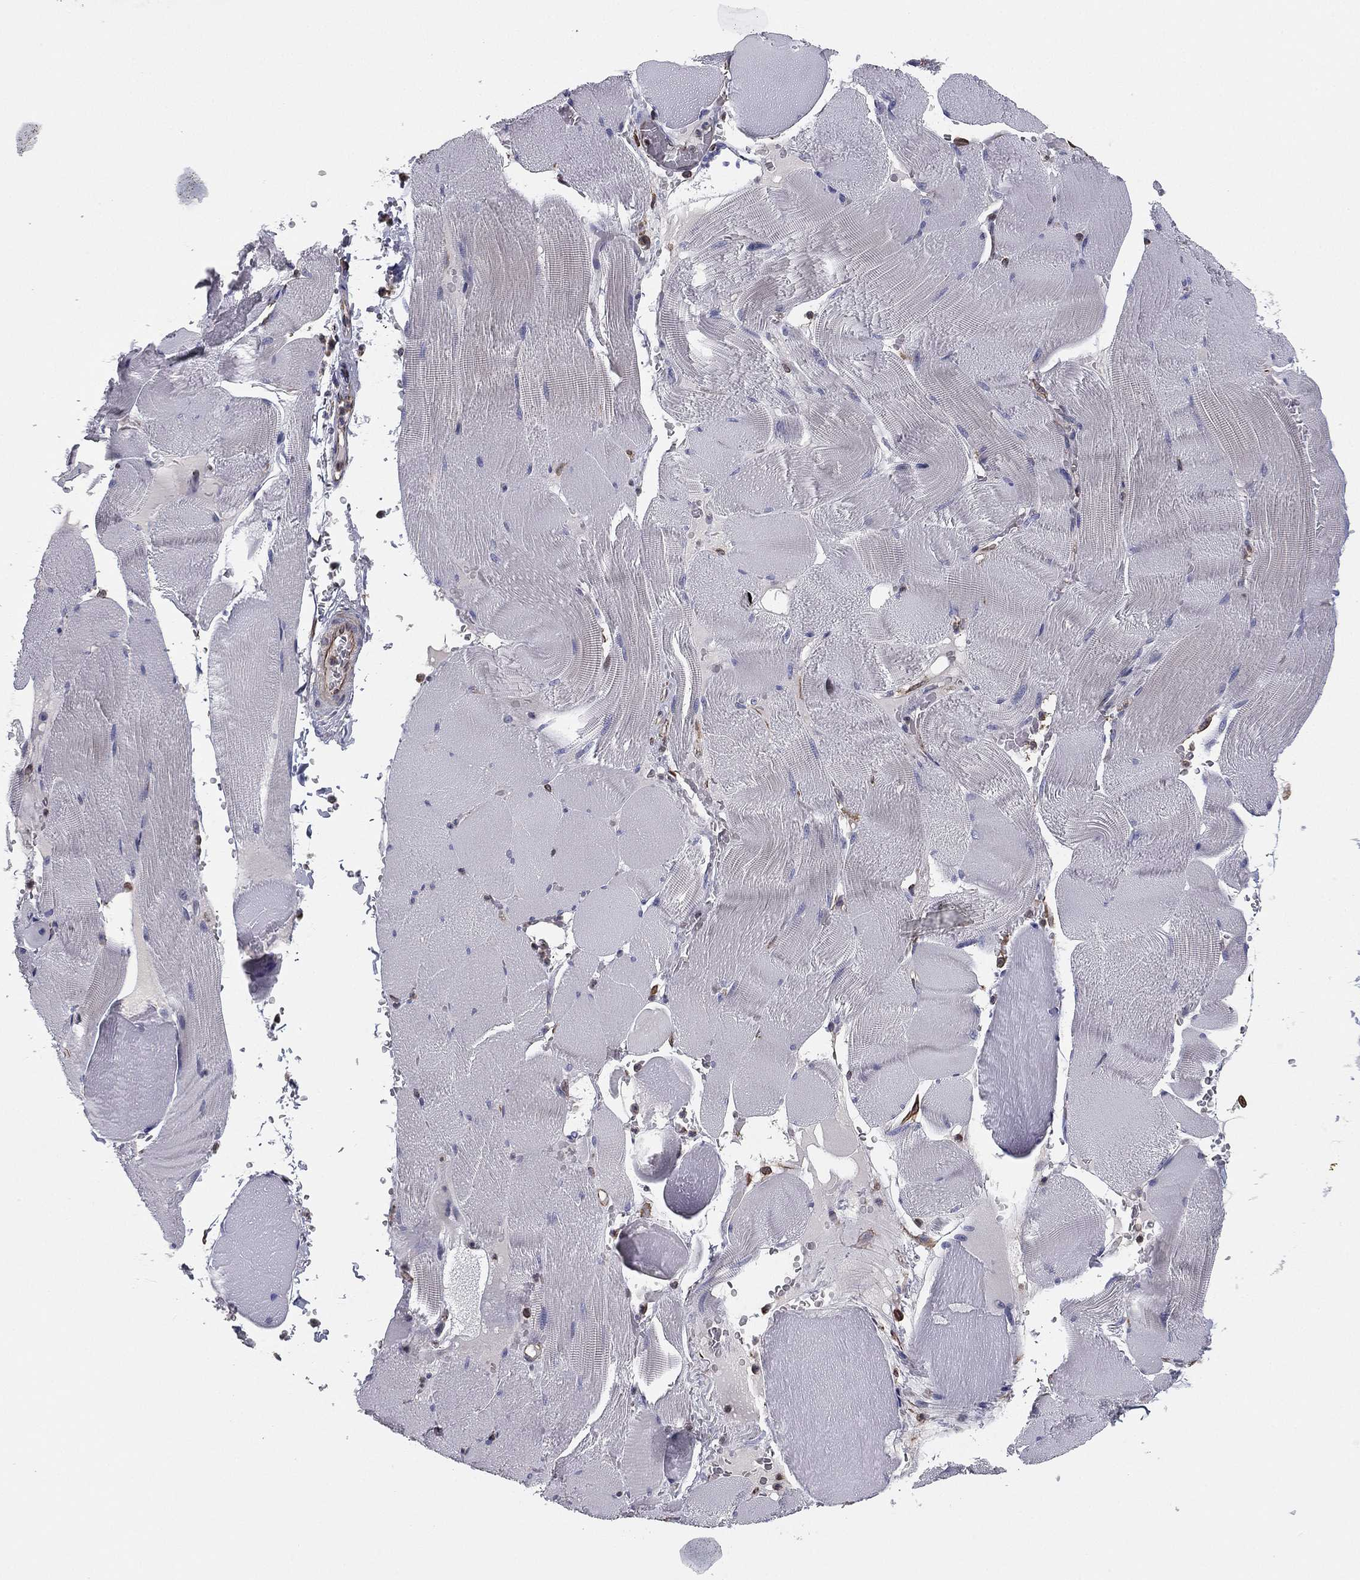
{"staining": {"intensity": "negative", "quantity": "none", "location": "none"}, "tissue": "skeletal muscle", "cell_type": "Myocytes", "image_type": "normal", "snomed": [{"axis": "morphology", "description": "Normal tissue, NOS"}, {"axis": "topography", "description": "Skeletal muscle"}], "caption": "Micrograph shows no significant protein staining in myocytes of normal skeletal muscle. Brightfield microscopy of immunohistochemistry (IHC) stained with DAB (brown) and hematoxylin (blue), captured at high magnification.", "gene": "SCUBE1", "patient": {"sex": "male", "age": 56}}